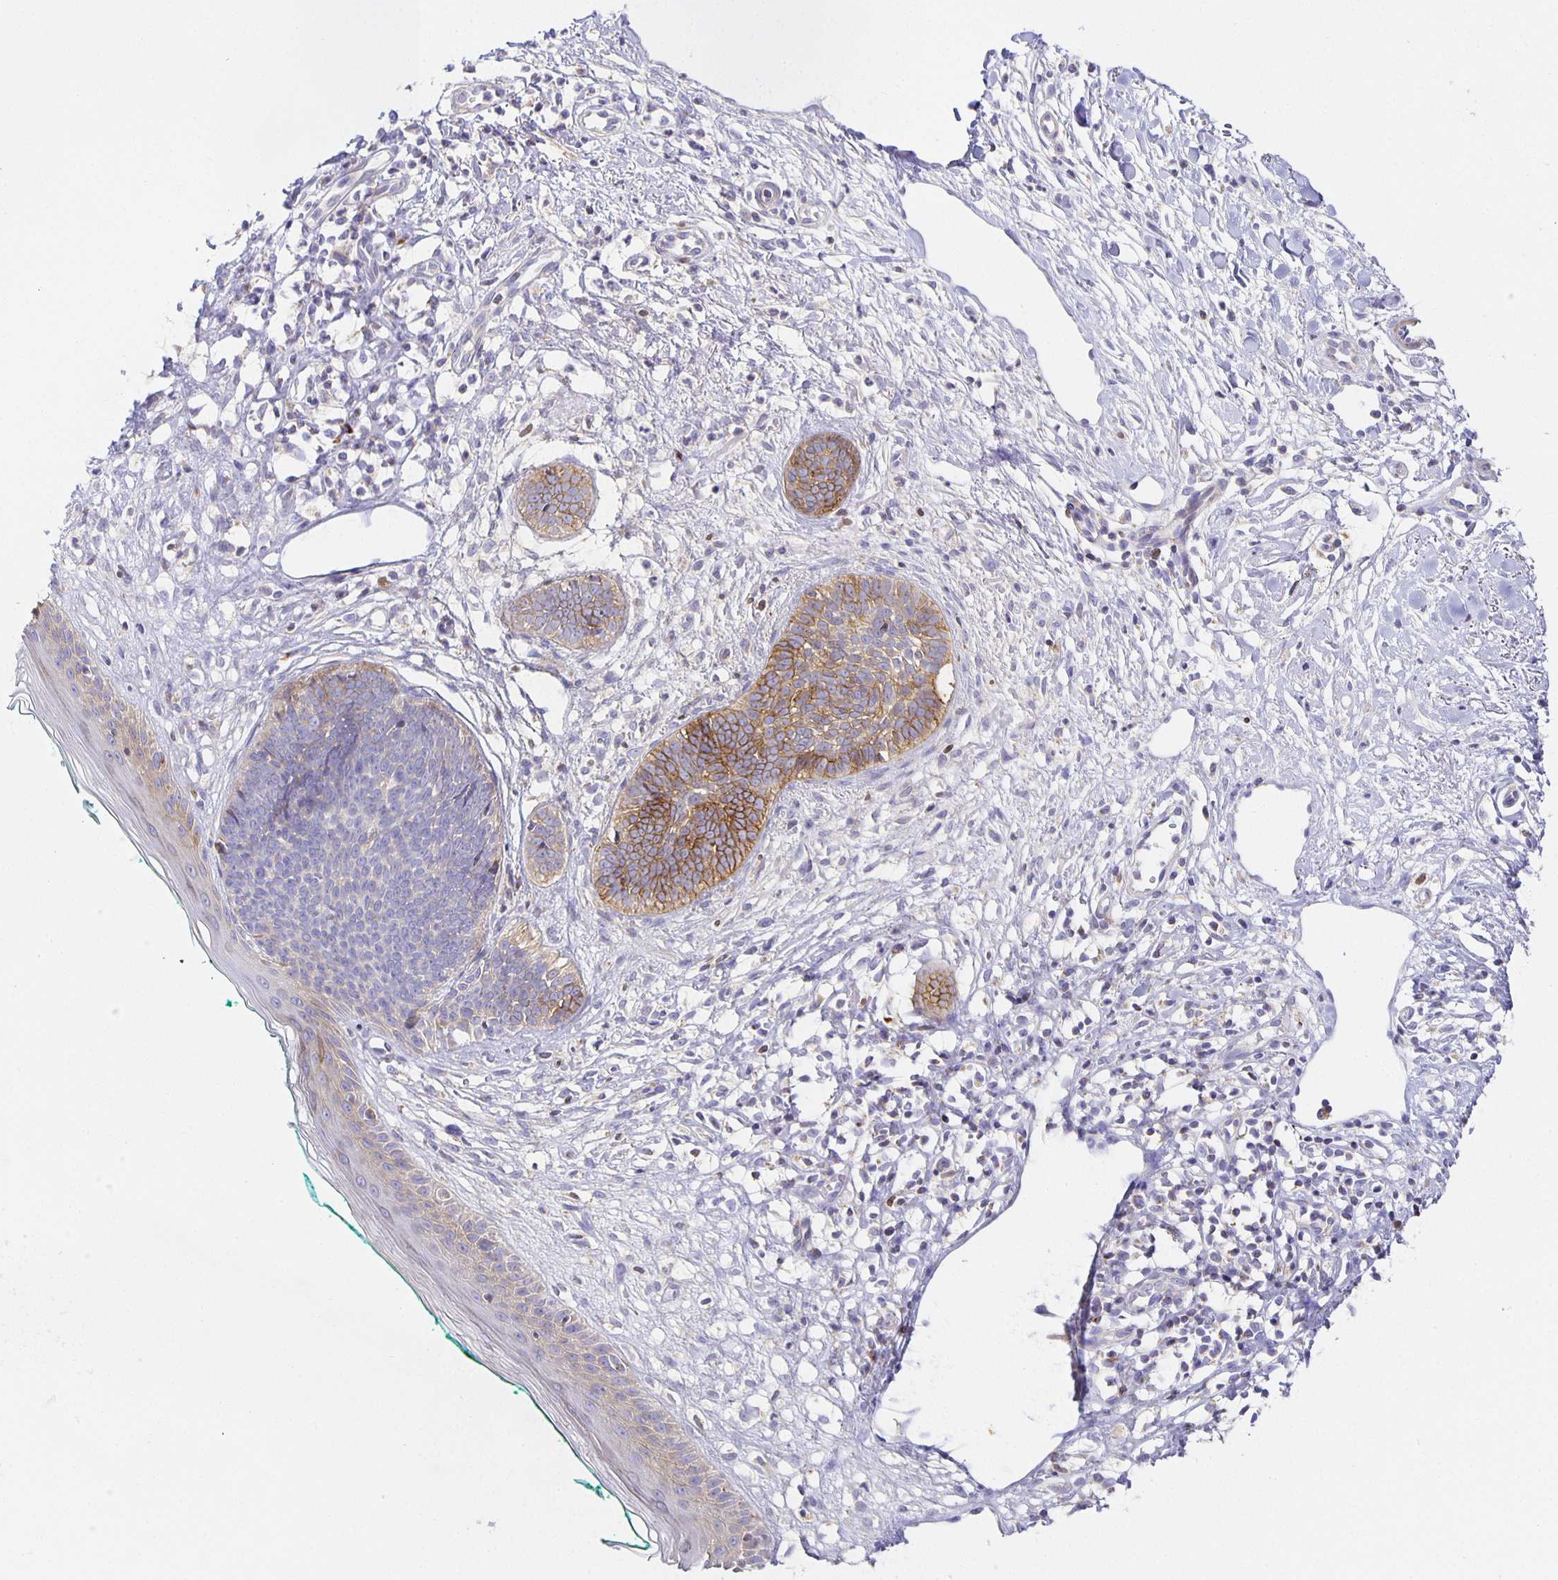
{"staining": {"intensity": "strong", "quantity": "<25%", "location": "cytoplasmic/membranous"}, "tissue": "skin cancer", "cell_type": "Tumor cells", "image_type": "cancer", "snomed": [{"axis": "morphology", "description": "Basal cell carcinoma"}, {"axis": "topography", "description": "Skin"}, {"axis": "topography", "description": "Skin of neck"}, {"axis": "topography", "description": "Skin of shoulder"}, {"axis": "topography", "description": "Skin of back"}], "caption": "Skin basal cell carcinoma stained with DAB (3,3'-diaminobenzidine) IHC demonstrates medium levels of strong cytoplasmic/membranous expression in approximately <25% of tumor cells. (brown staining indicates protein expression, while blue staining denotes nuclei).", "gene": "FLRT3", "patient": {"sex": "male", "age": 80}}